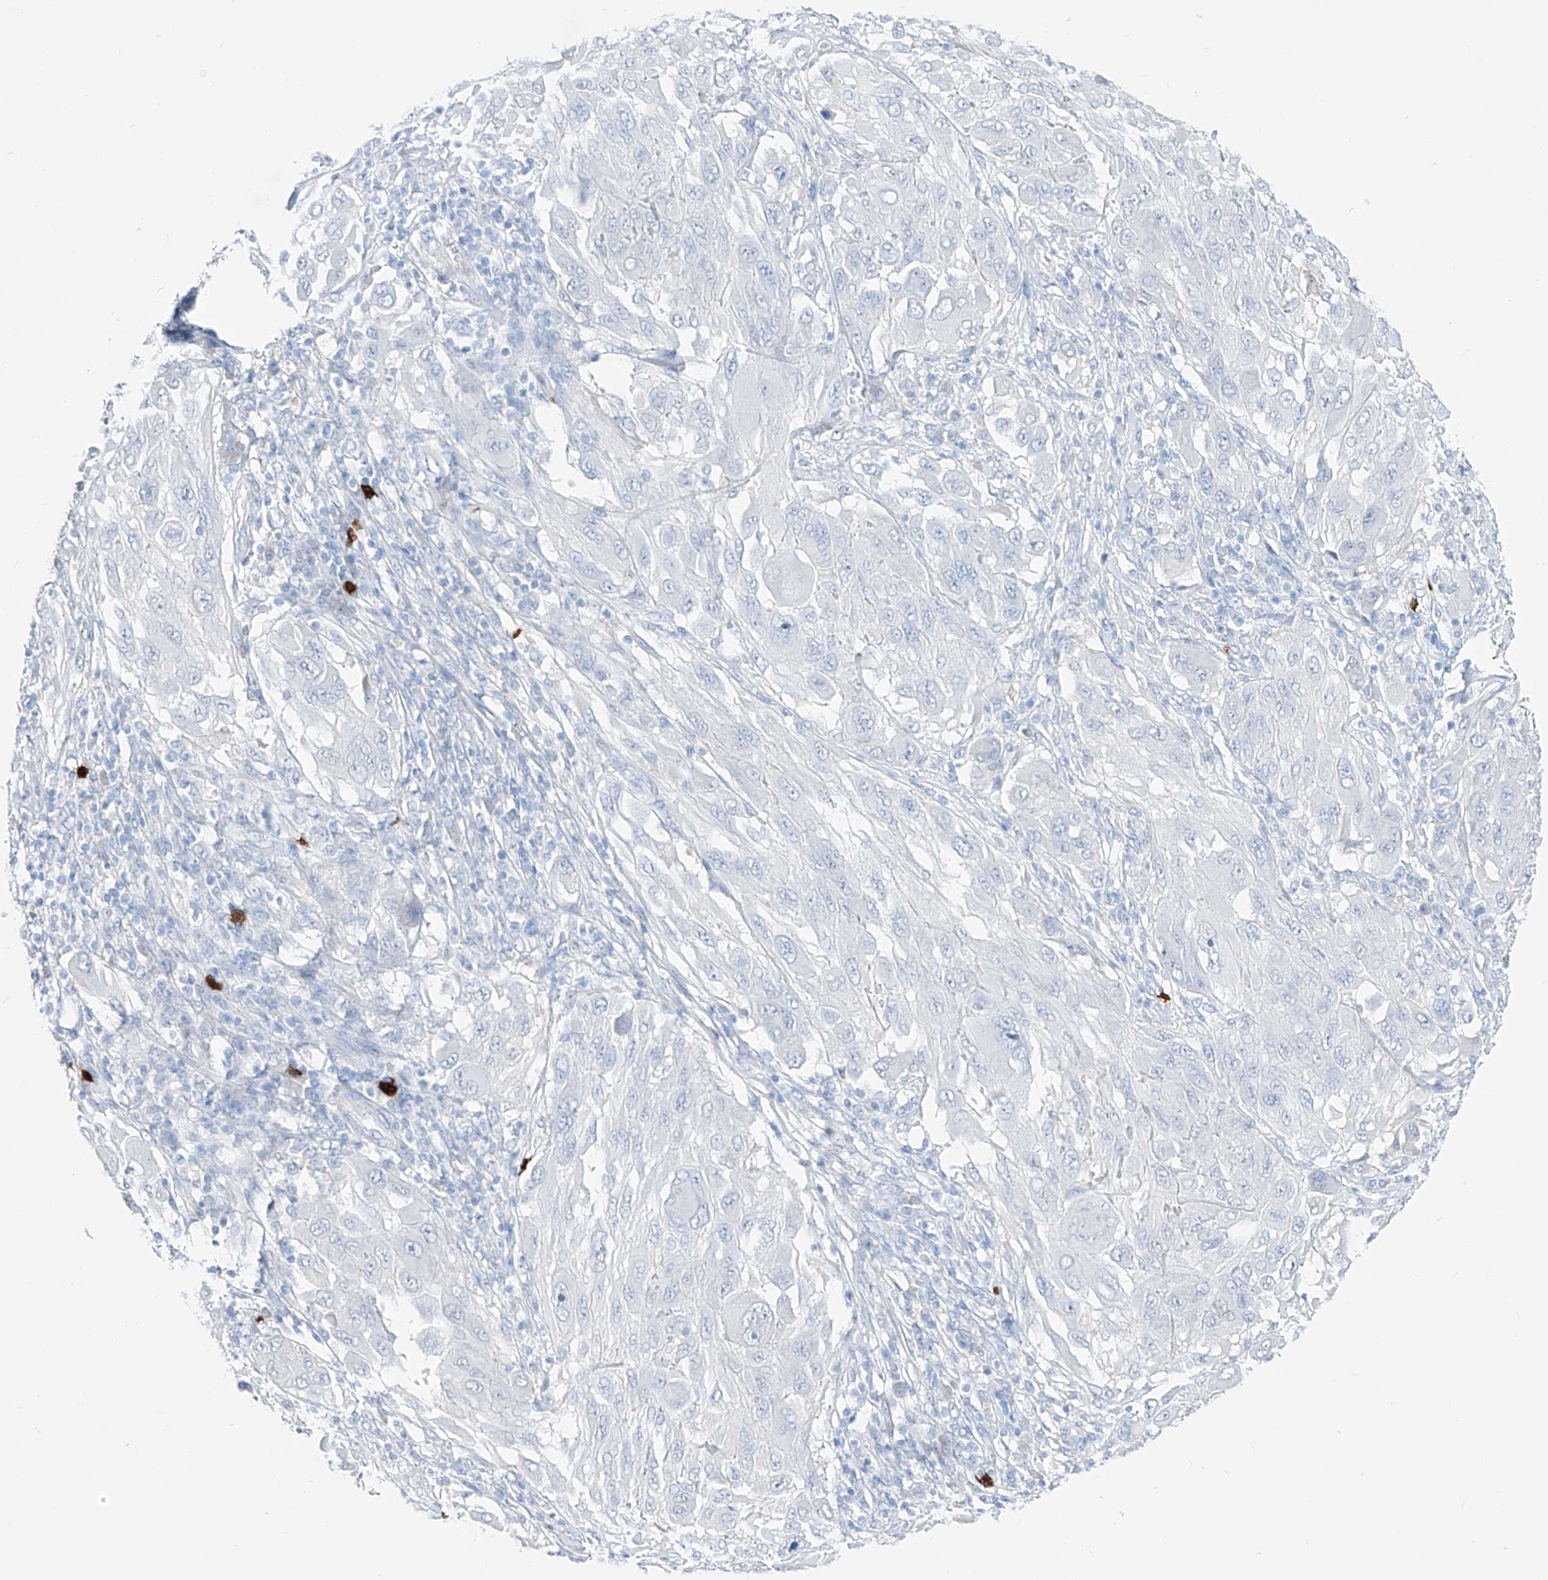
{"staining": {"intensity": "negative", "quantity": "none", "location": "none"}, "tissue": "melanoma", "cell_type": "Tumor cells", "image_type": "cancer", "snomed": [{"axis": "morphology", "description": "Malignant melanoma, NOS"}, {"axis": "topography", "description": "Skin"}], "caption": "This is an immunohistochemistry (IHC) image of melanoma. There is no staining in tumor cells.", "gene": "FRS3", "patient": {"sex": "female", "age": 91}}